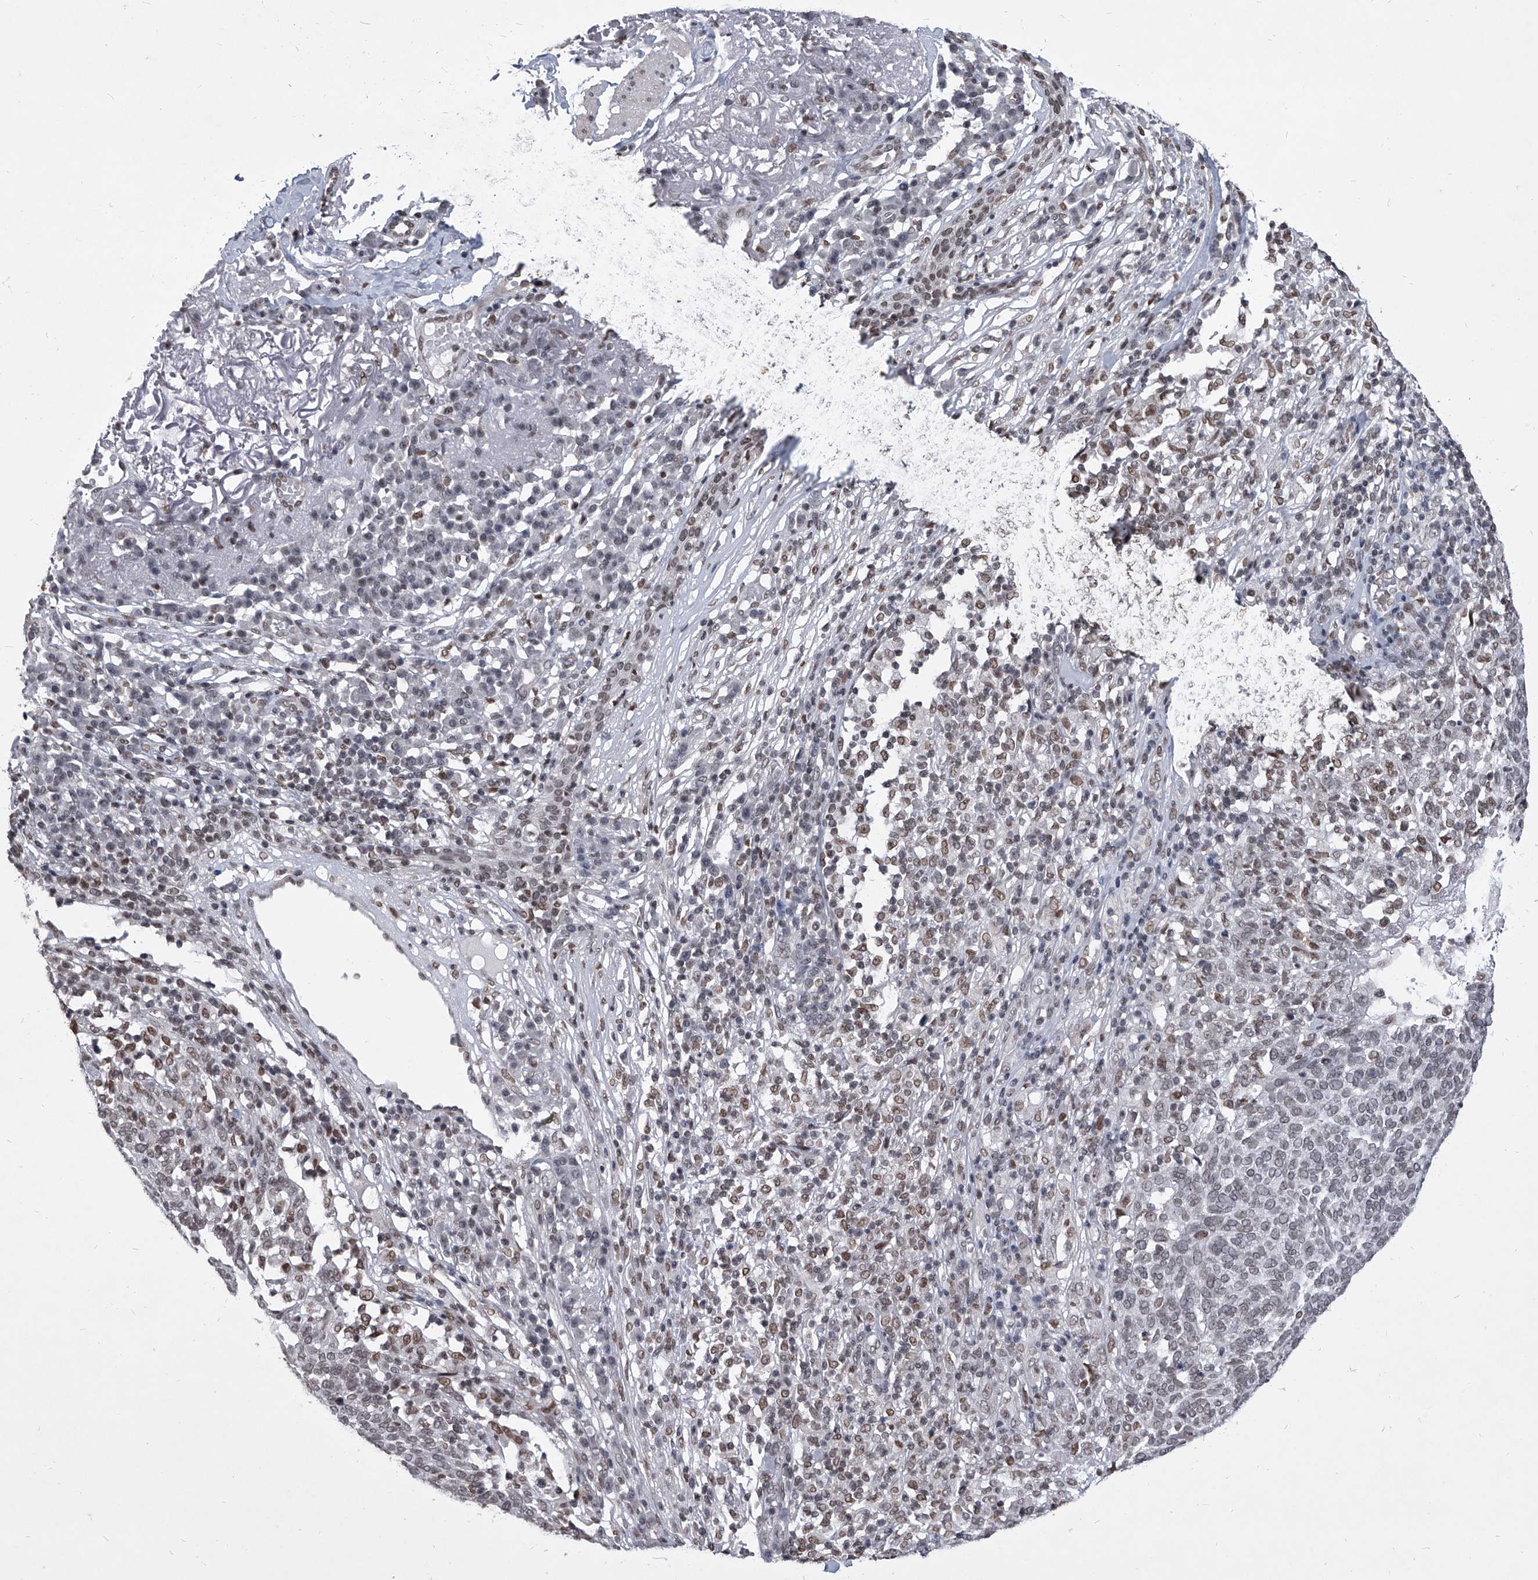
{"staining": {"intensity": "weak", "quantity": "<25%", "location": "nuclear"}, "tissue": "skin cancer", "cell_type": "Tumor cells", "image_type": "cancer", "snomed": [{"axis": "morphology", "description": "Squamous cell carcinoma, NOS"}, {"axis": "topography", "description": "Skin"}], "caption": "Tumor cells are negative for brown protein staining in skin squamous cell carcinoma.", "gene": "PPIL4", "patient": {"sex": "female", "age": 90}}